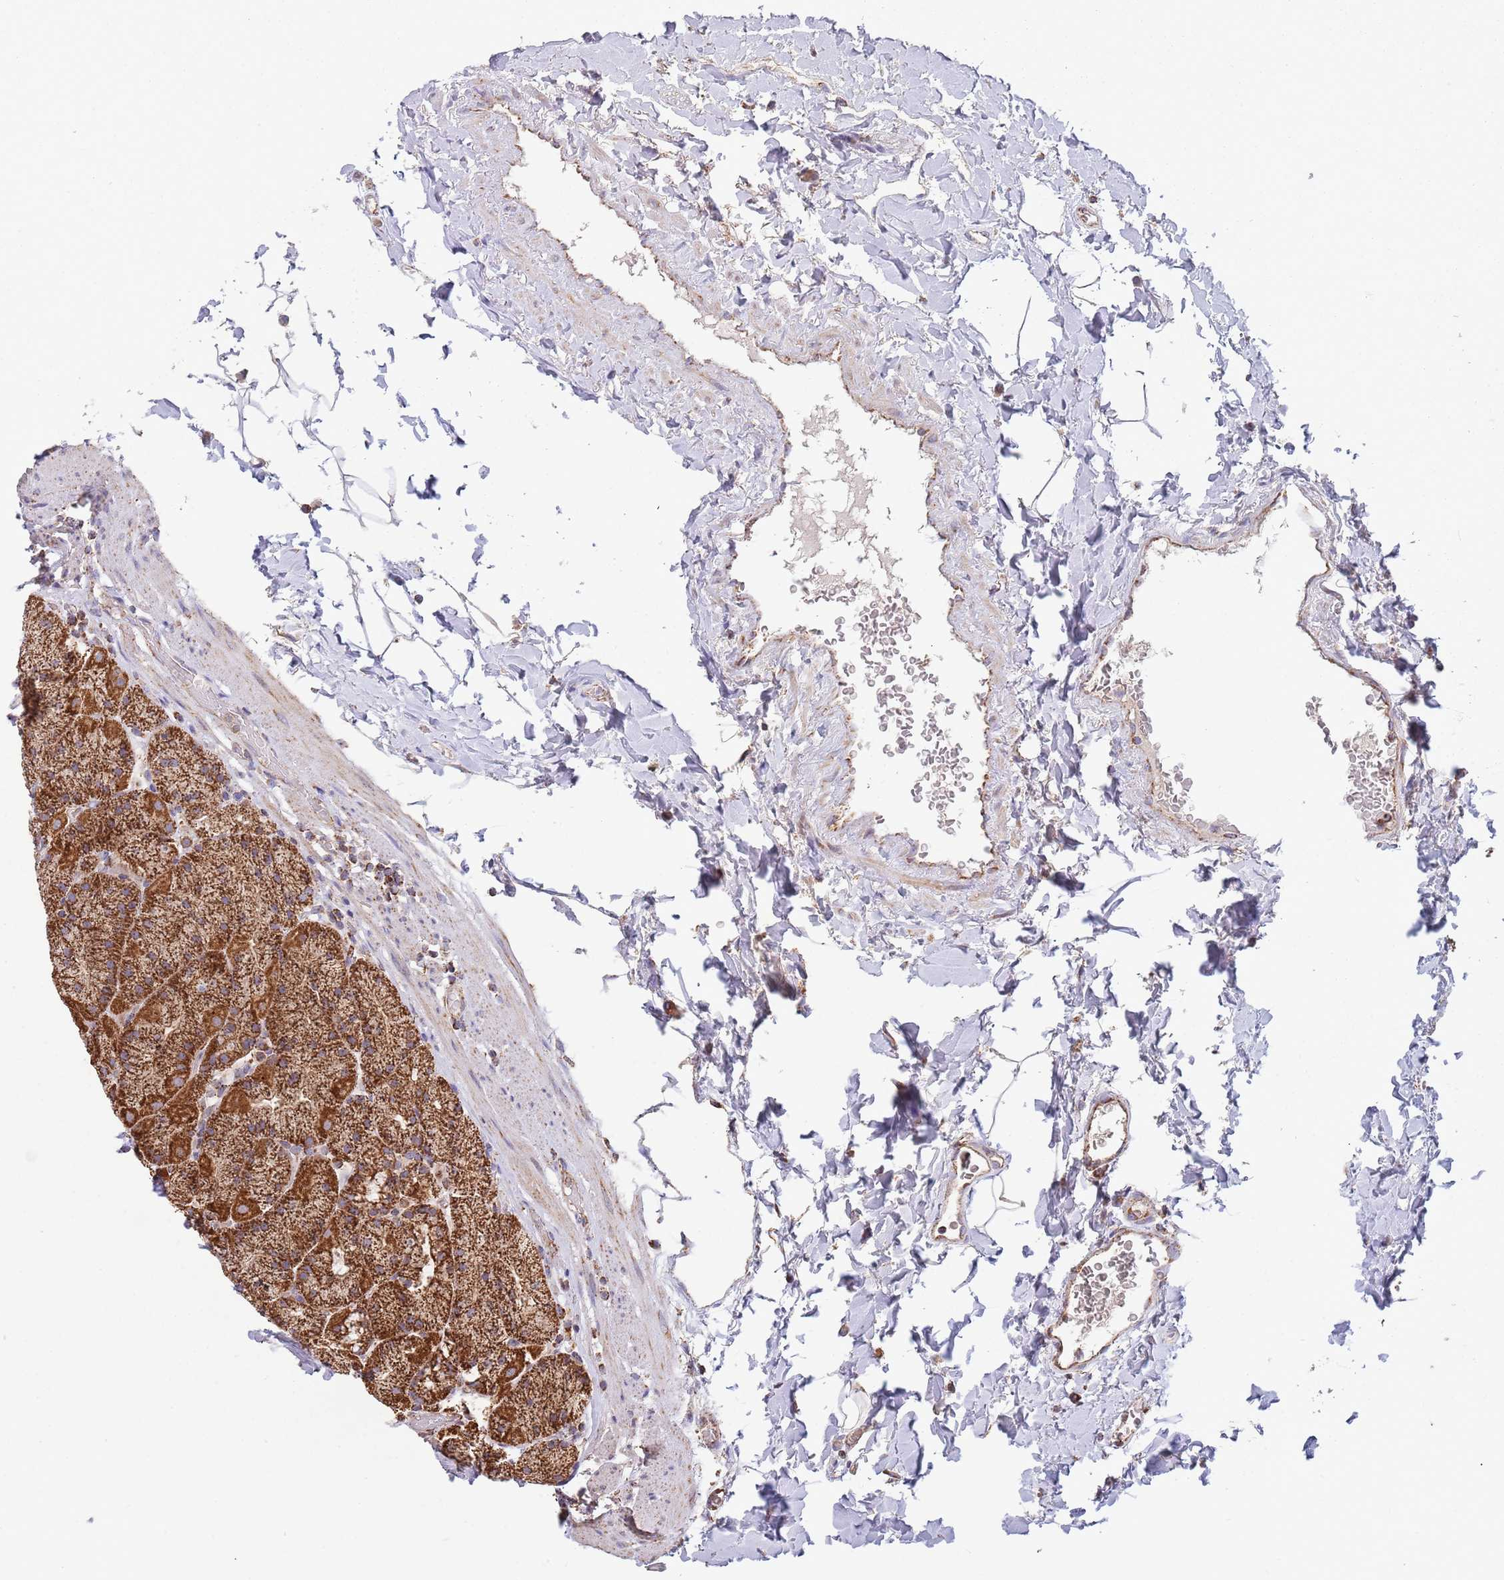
{"staining": {"intensity": "strong", "quantity": ">75%", "location": "cytoplasmic/membranous"}, "tissue": "stomach", "cell_type": "Glandular cells", "image_type": "normal", "snomed": [{"axis": "morphology", "description": "Normal tissue, NOS"}, {"axis": "topography", "description": "Stomach, upper"}, {"axis": "topography", "description": "Stomach, lower"}], "caption": "Brown immunohistochemical staining in benign human stomach displays strong cytoplasmic/membranous staining in approximately >75% of glandular cells.", "gene": "VPS16", "patient": {"sex": "male", "age": 67}}